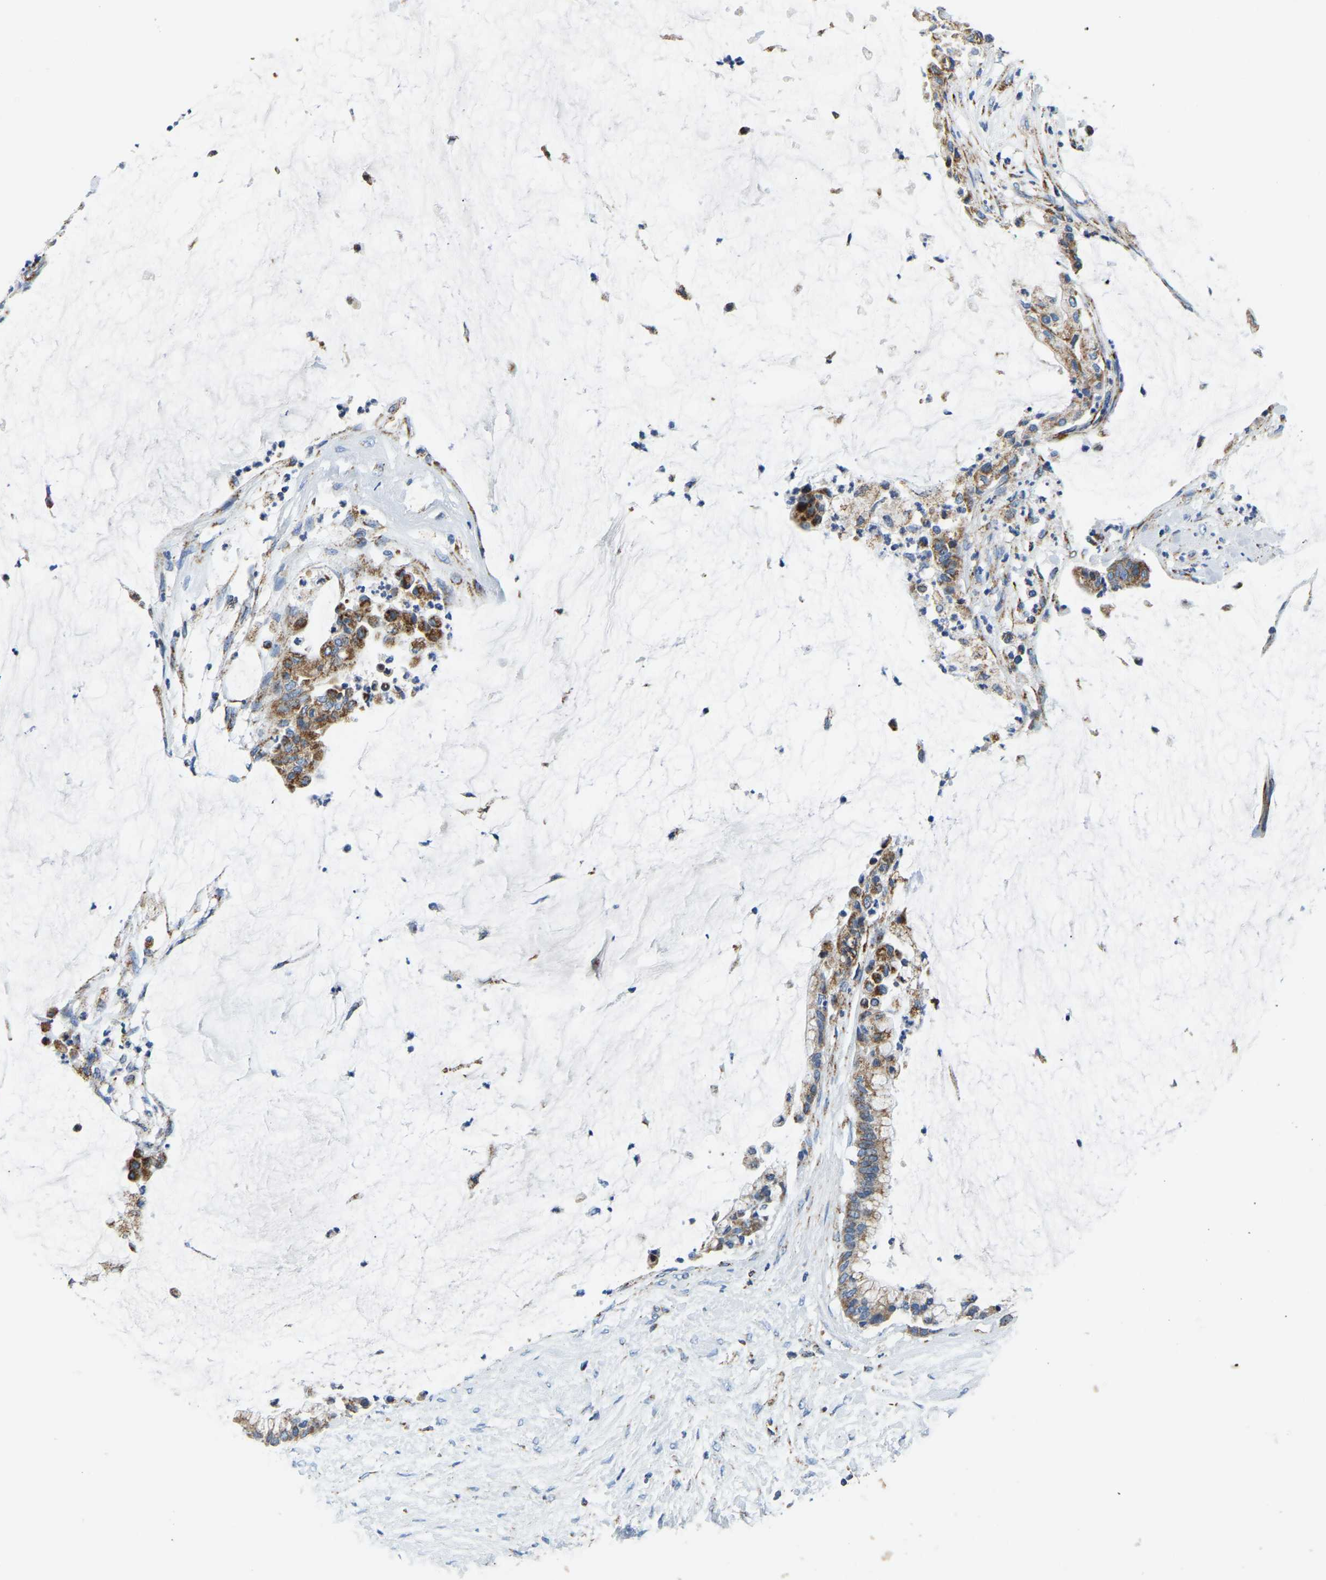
{"staining": {"intensity": "moderate", "quantity": ">75%", "location": "cytoplasmic/membranous"}, "tissue": "pancreatic cancer", "cell_type": "Tumor cells", "image_type": "cancer", "snomed": [{"axis": "morphology", "description": "Adenocarcinoma, NOS"}, {"axis": "topography", "description": "Pancreas"}], "caption": "Pancreatic cancer stained with a protein marker reveals moderate staining in tumor cells.", "gene": "SFXN1", "patient": {"sex": "male", "age": 41}}